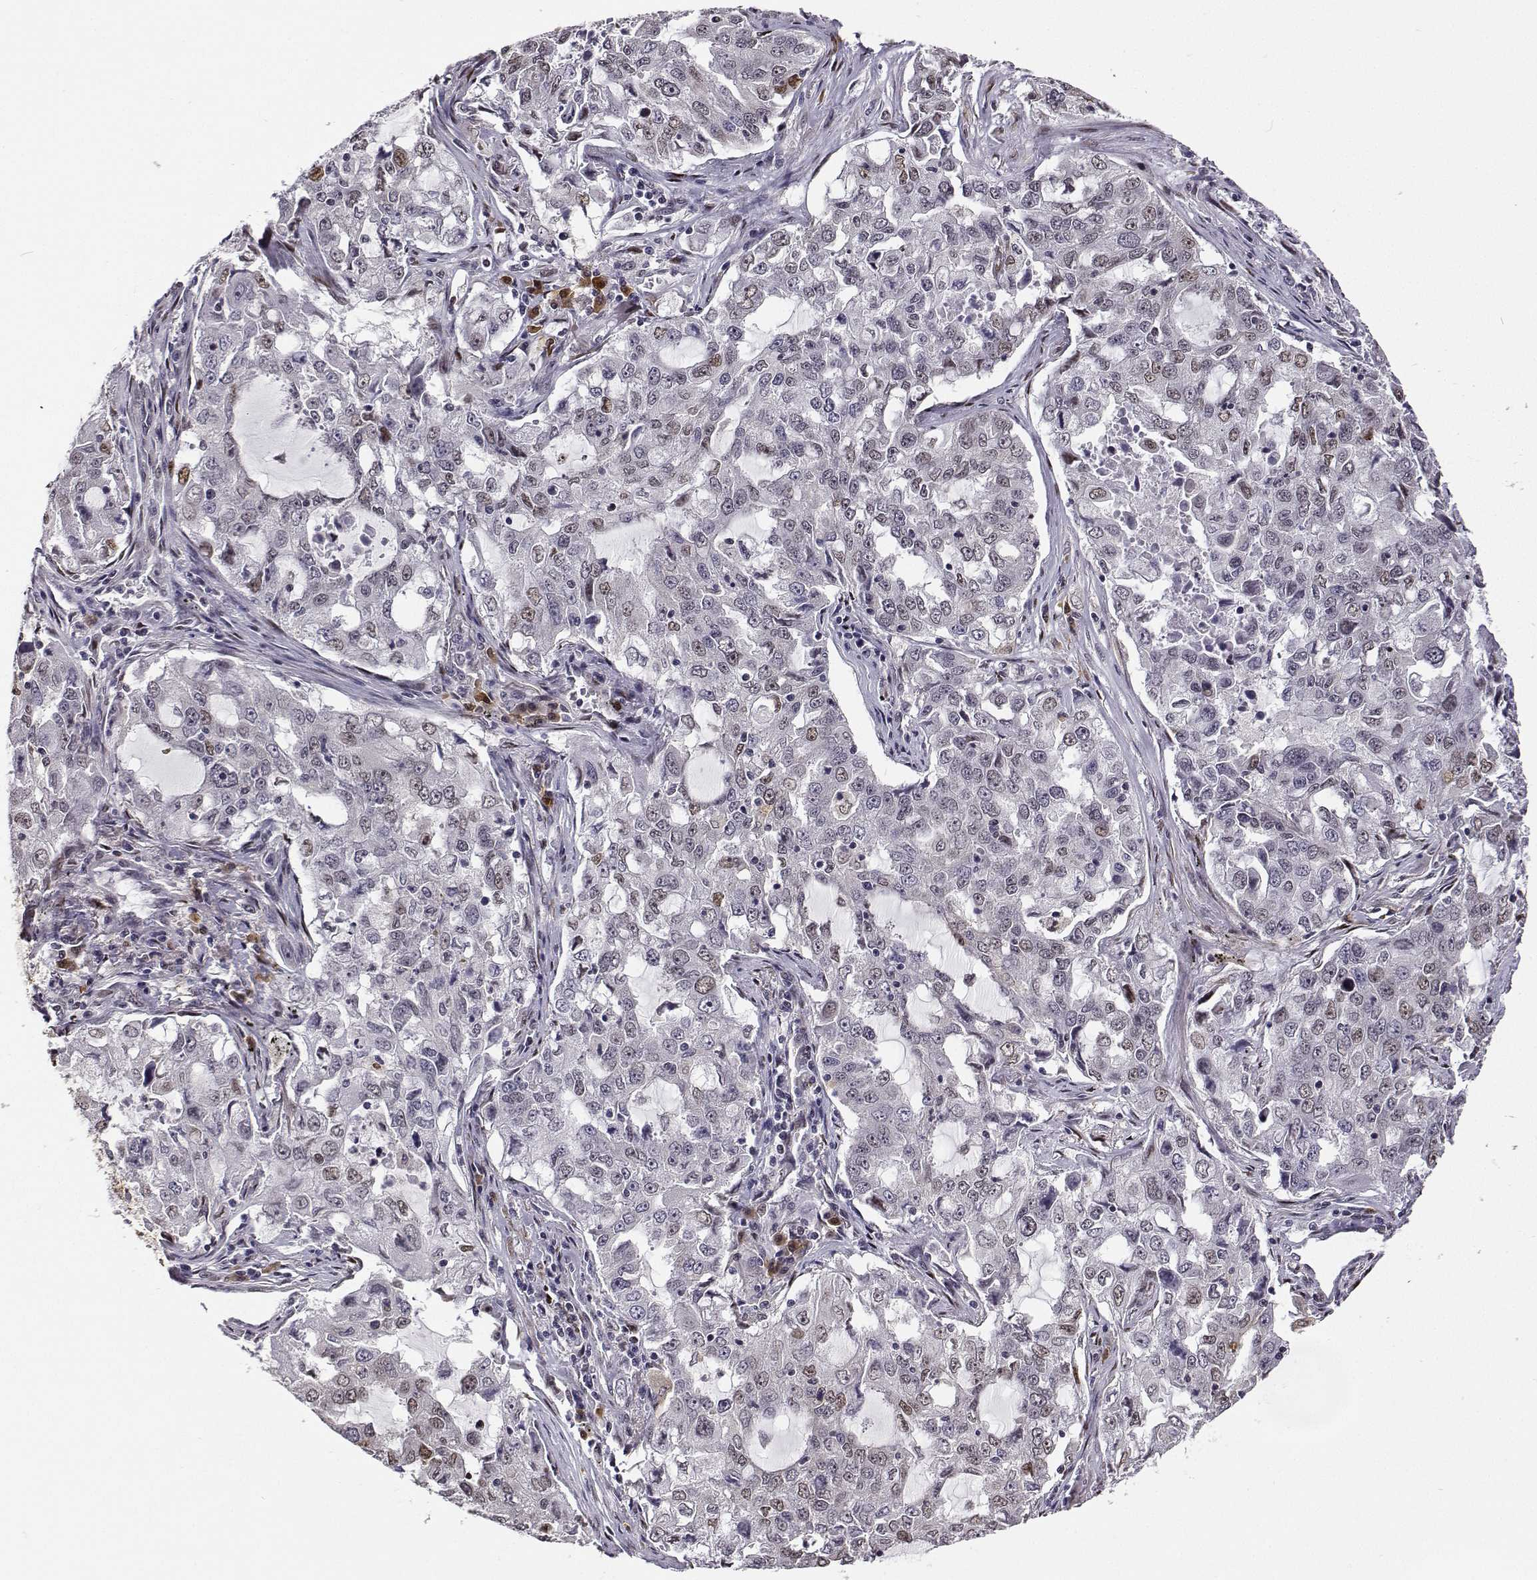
{"staining": {"intensity": "moderate", "quantity": "25%-75%", "location": "nuclear"}, "tissue": "lung cancer", "cell_type": "Tumor cells", "image_type": "cancer", "snomed": [{"axis": "morphology", "description": "Adenocarcinoma, NOS"}, {"axis": "topography", "description": "Lung"}], "caption": "Immunohistochemical staining of human adenocarcinoma (lung) displays moderate nuclear protein staining in about 25%-75% of tumor cells.", "gene": "PHGDH", "patient": {"sex": "female", "age": 61}}